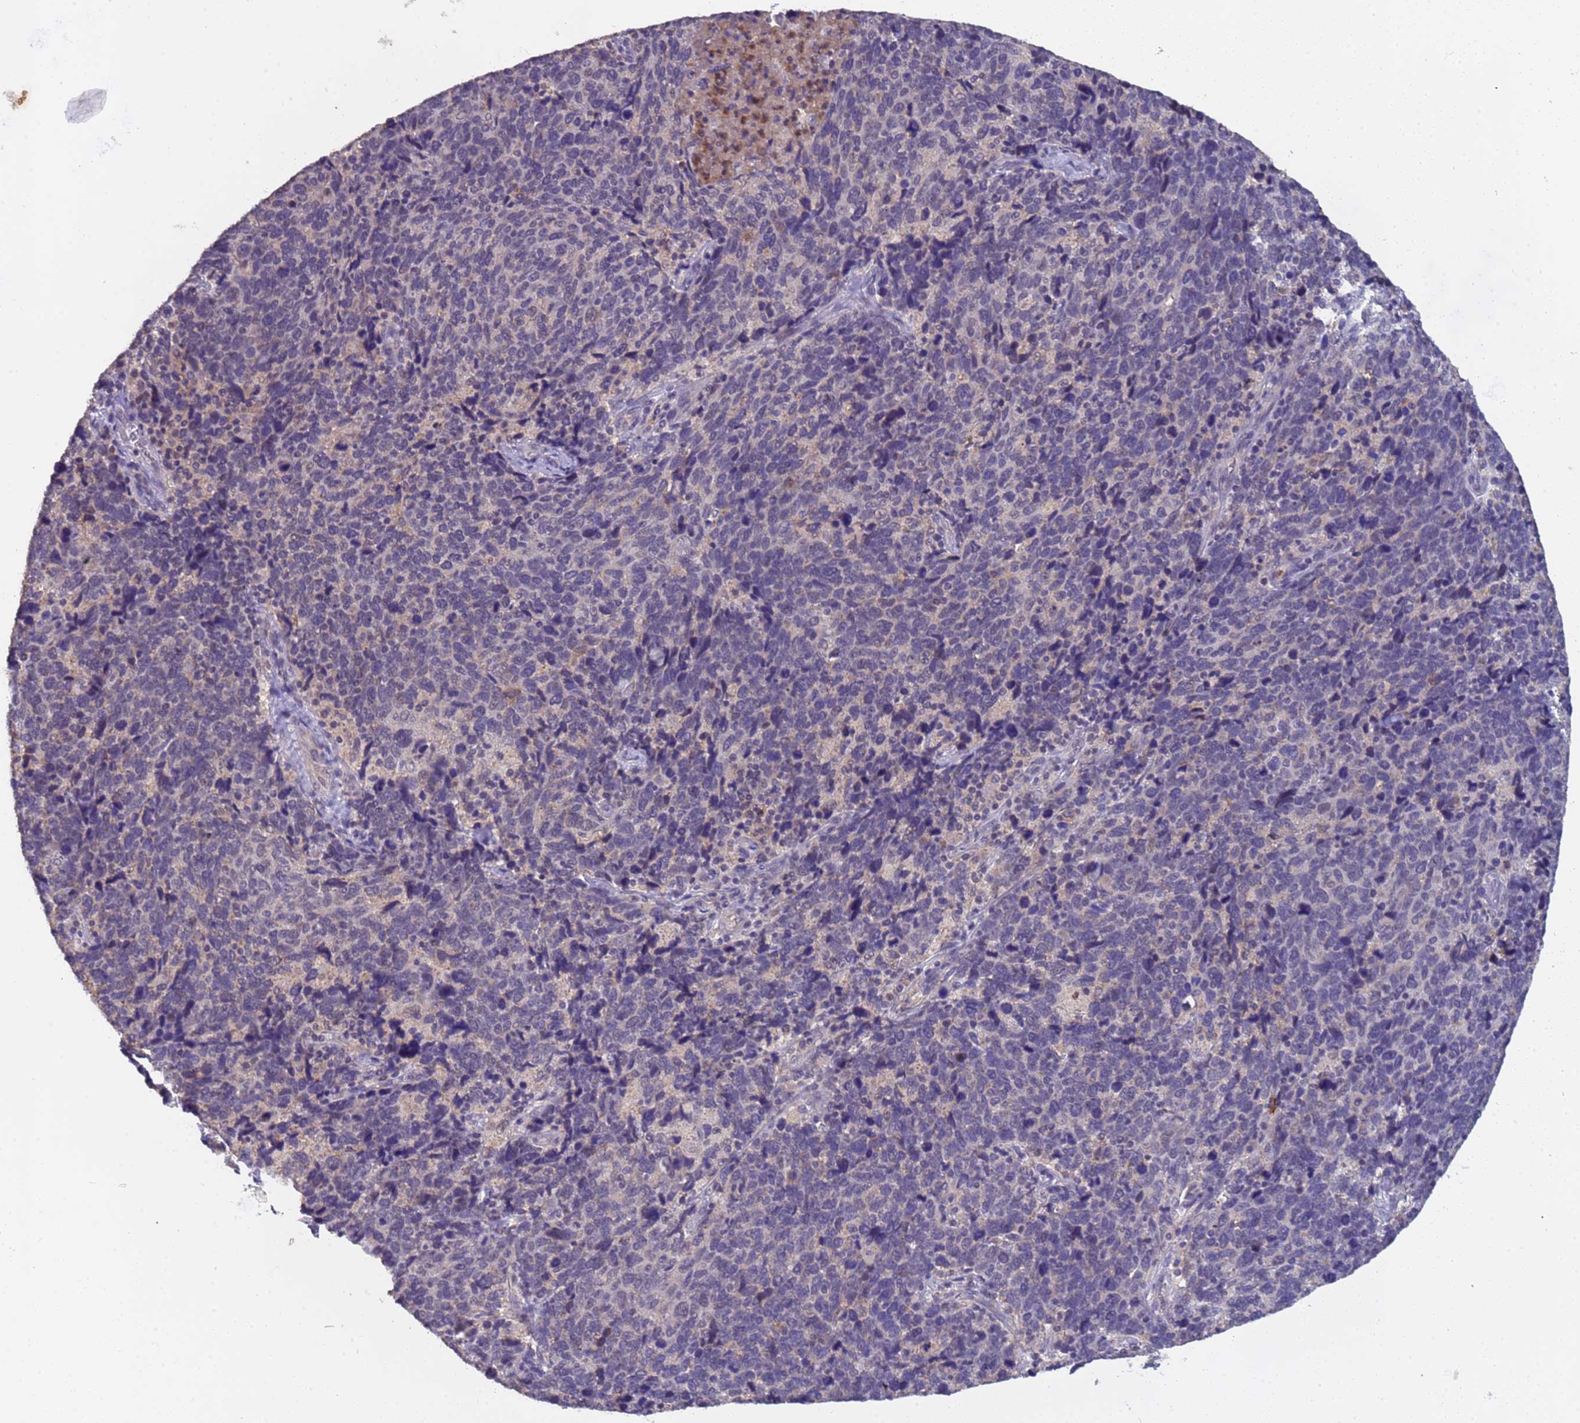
{"staining": {"intensity": "negative", "quantity": "none", "location": "none"}, "tissue": "cervical cancer", "cell_type": "Tumor cells", "image_type": "cancer", "snomed": [{"axis": "morphology", "description": "Squamous cell carcinoma, NOS"}, {"axis": "topography", "description": "Cervix"}], "caption": "A photomicrograph of human cervical squamous cell carcinoma is negative for staining in tumor cells.", "gene": "ZNF248", "patient": {"sex": "female", "age": 41}}